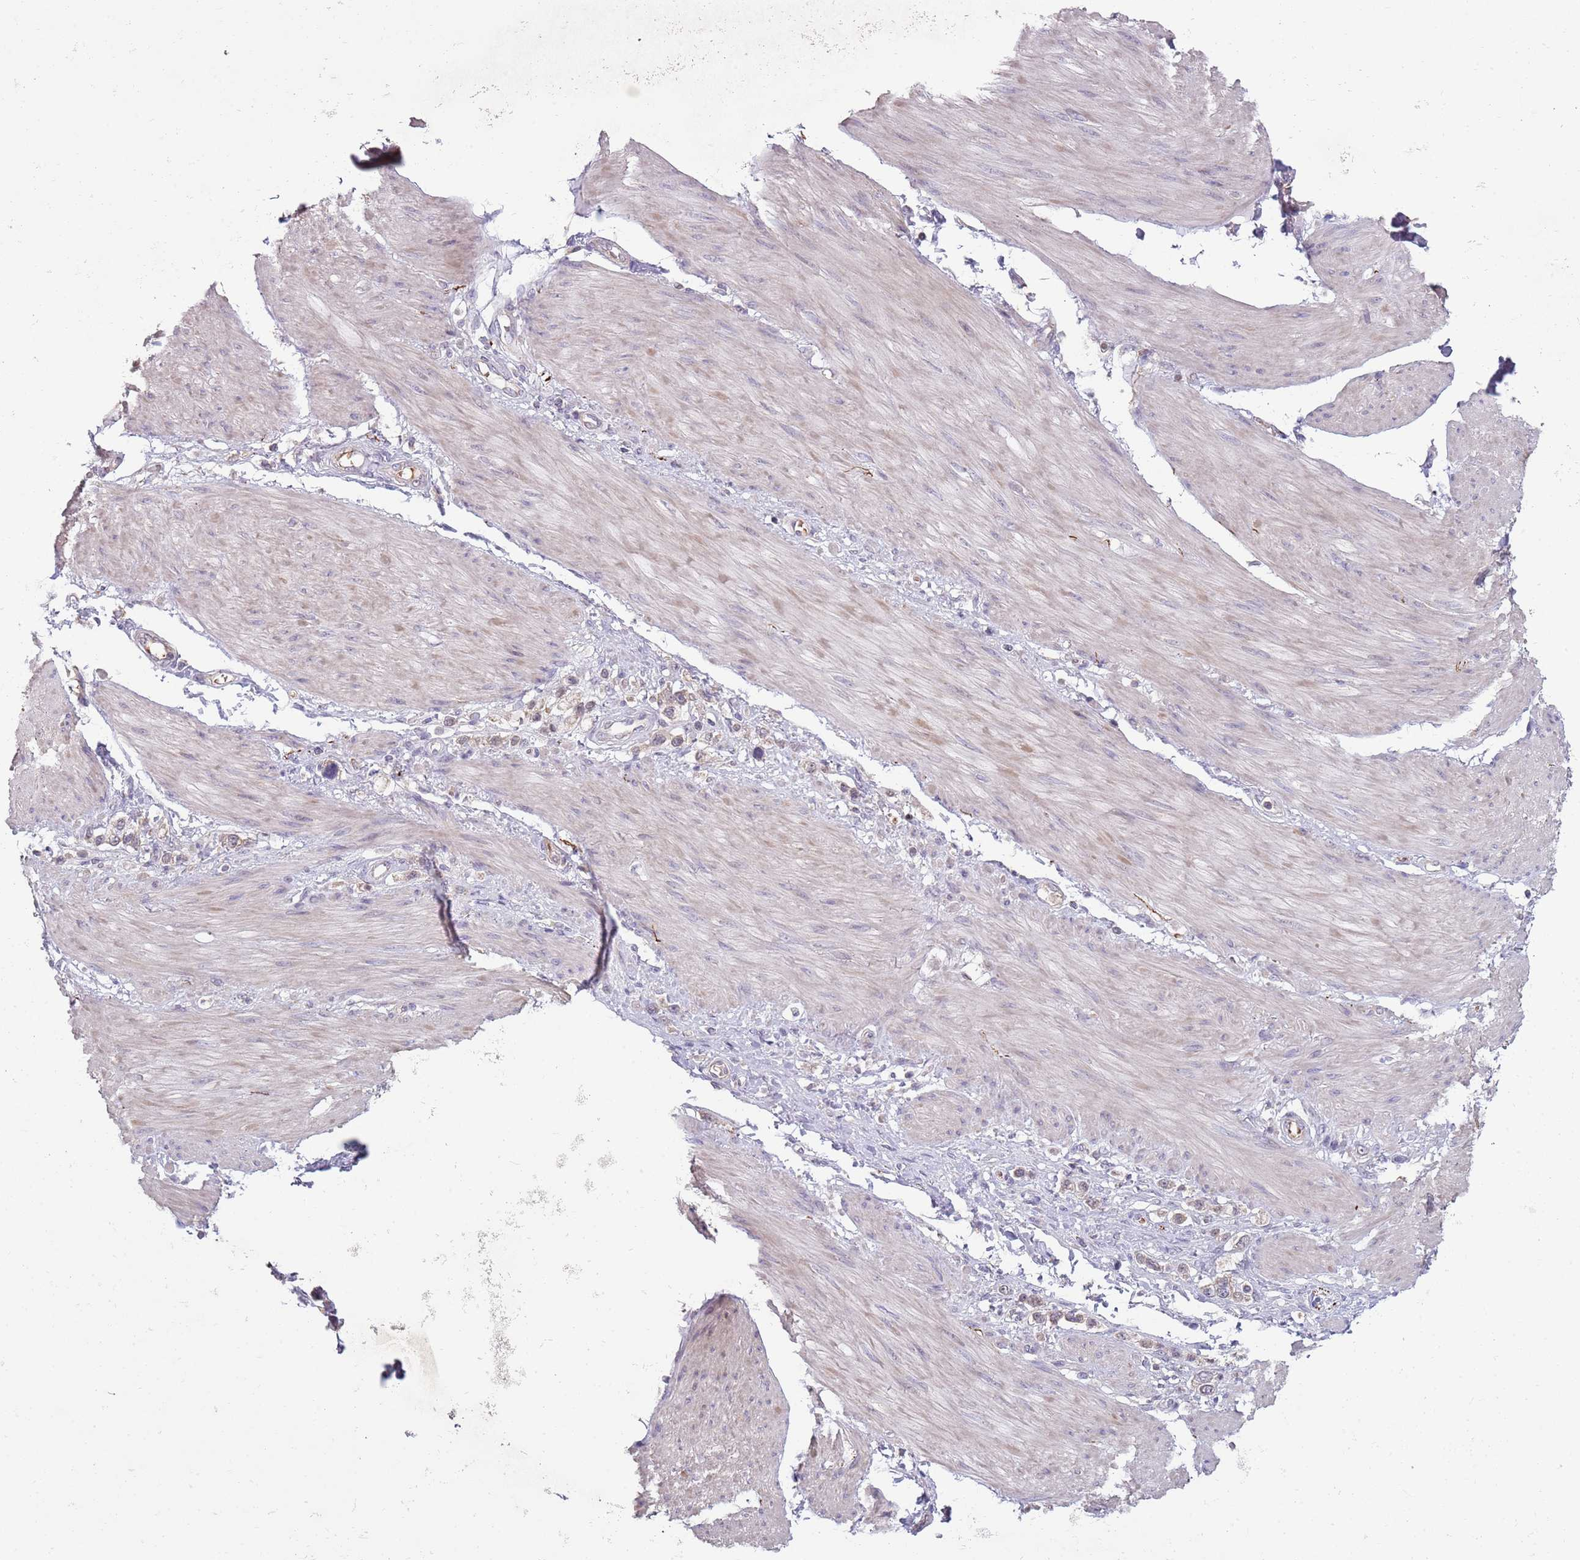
{"staining": {"intensity": "weak", "quantity": "25%-75%", "location": "cytoplasmic/membranous"}, "tissue": "stomach cancer", "cell_type": "Tumor cells", "image_type": "cancer", "snomed": [{"axis": "morphology", "description": "Adenocarcinoma, NOS"}, {"axis": "topography", "description": "Stomach"}], "caption": "A photomicrograph of human stomach adenocarcinoma stained for a protein exhibits weak cytoplasmic/membranous brown staining in tumor cells. (DAB = brown stain, brightfield microscopy at high magnification).", "gene": "TEKT4", "patient": {"sex": "female", "age": 65}}